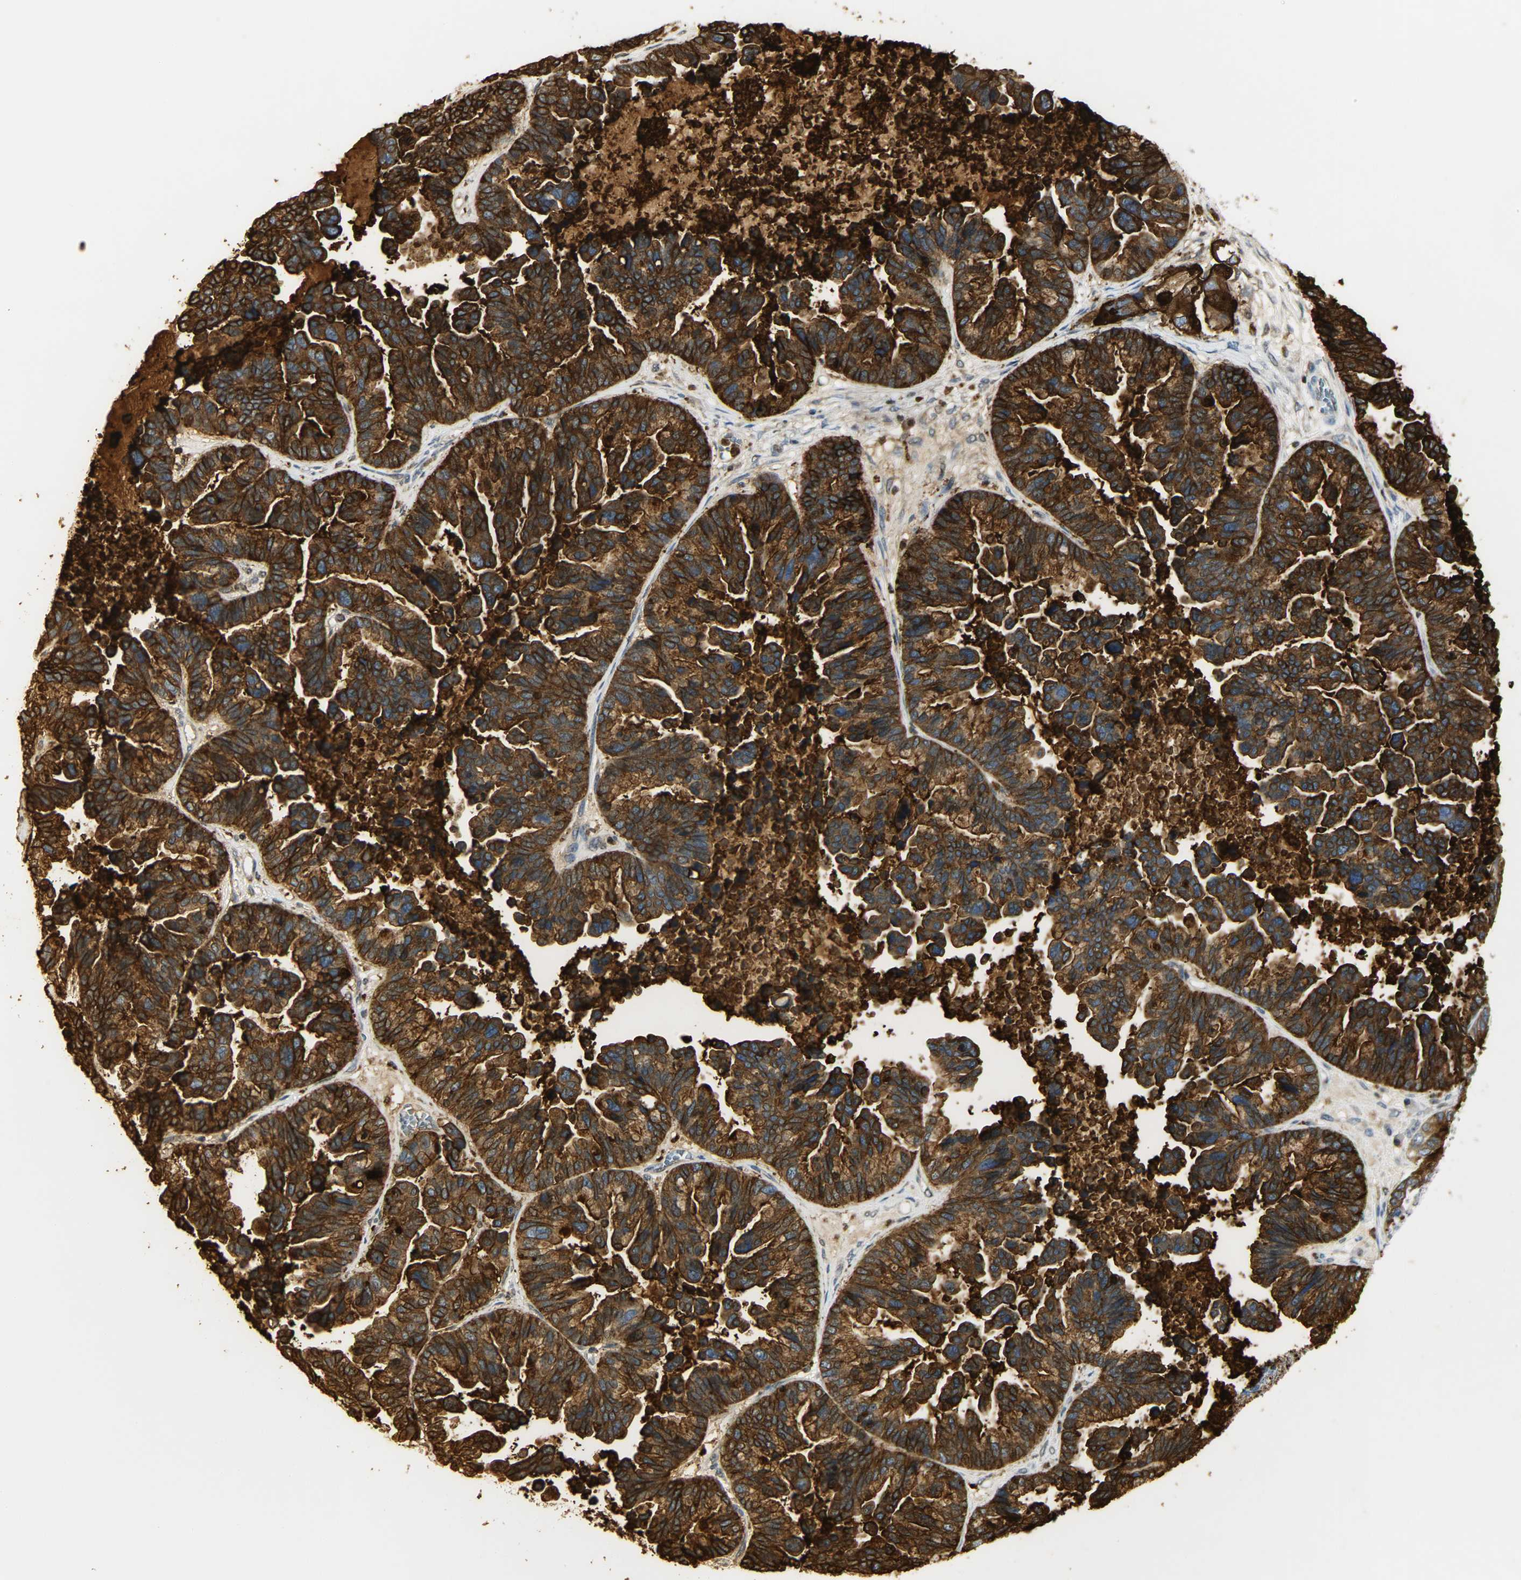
{"staining": {"intensity": "strong", "quantity": ">75%", "location": "cytoplasmic/membranous"}, "tissue": "ovarian cancer", "cell_type": "Tumor cells", "image_type": "cancer", "snomed": [{"axis": "morphology", "description": "Cystadenocarcinoma, serous, NOS"}, {"axis": "topography", "description": "Ovary"}], "caption": "Approximately >75% of tumor cells in human ovarian cancer reveal strong cytoplasmic/membranous protein expression as visualized by brown immunohistochemical staining.", "gene": "CEACAM5", "patient": {"sex": "female", "age": 56}}